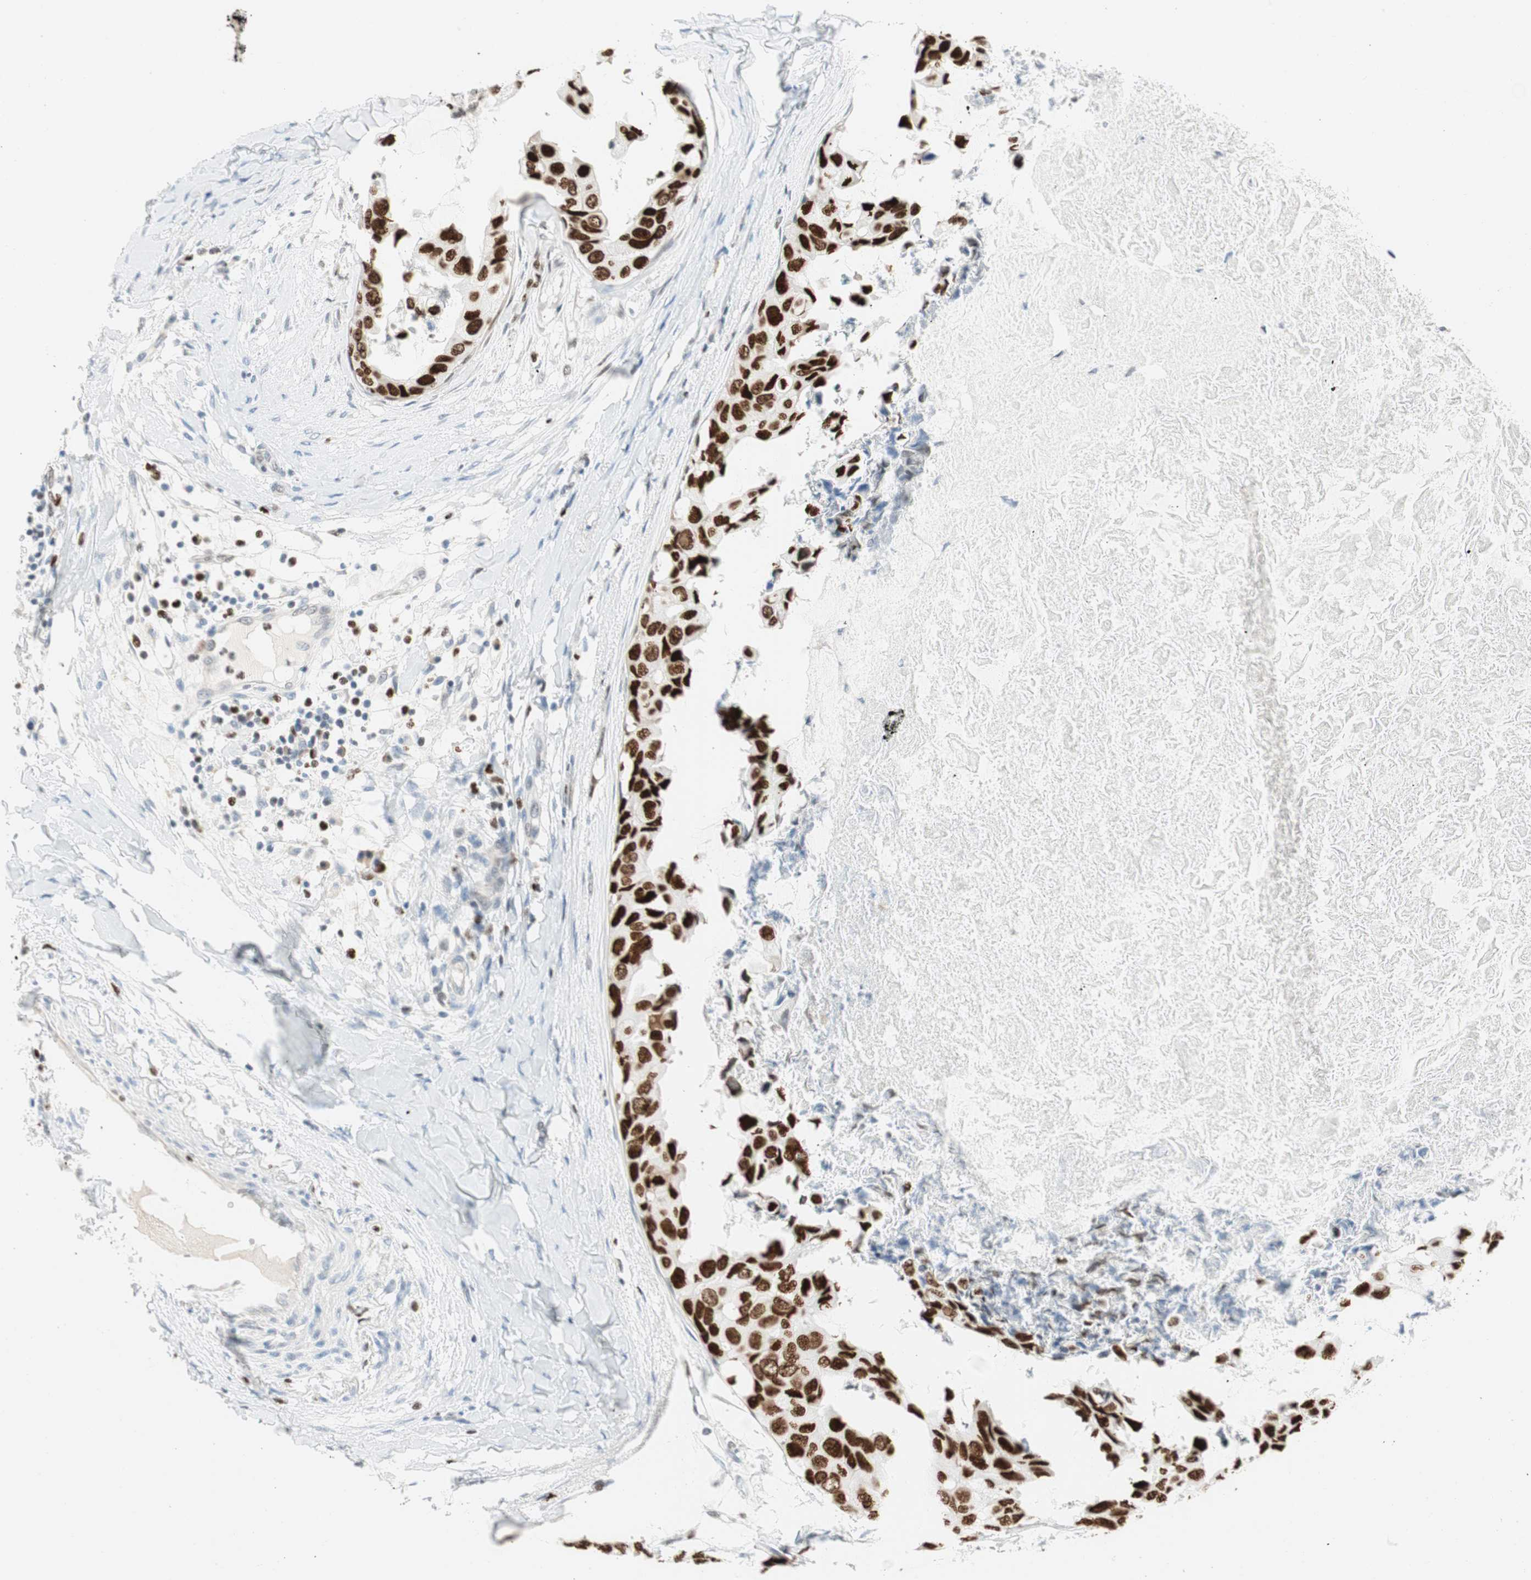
{"staining": {"intensity": "strong", "quantity": ">75%", "location": "nuclear"}, "tissue": "breast cancer", "cell_type": "Tumor cells", "image_type": "cancer", "snomed": [{"axis": "morphology", "description": "Duct carcinoma"}, {"axis": "topography", "description": "Breast"}], "caption": "This is a micrograph of immunohistochemistry (IHC) staining of breast infiltrating ductal carcinoma, which shows strong staining in the nuclear of tumor cells.", "gene": "EZH2", "patient": {"sex": "female", "age": 40}}